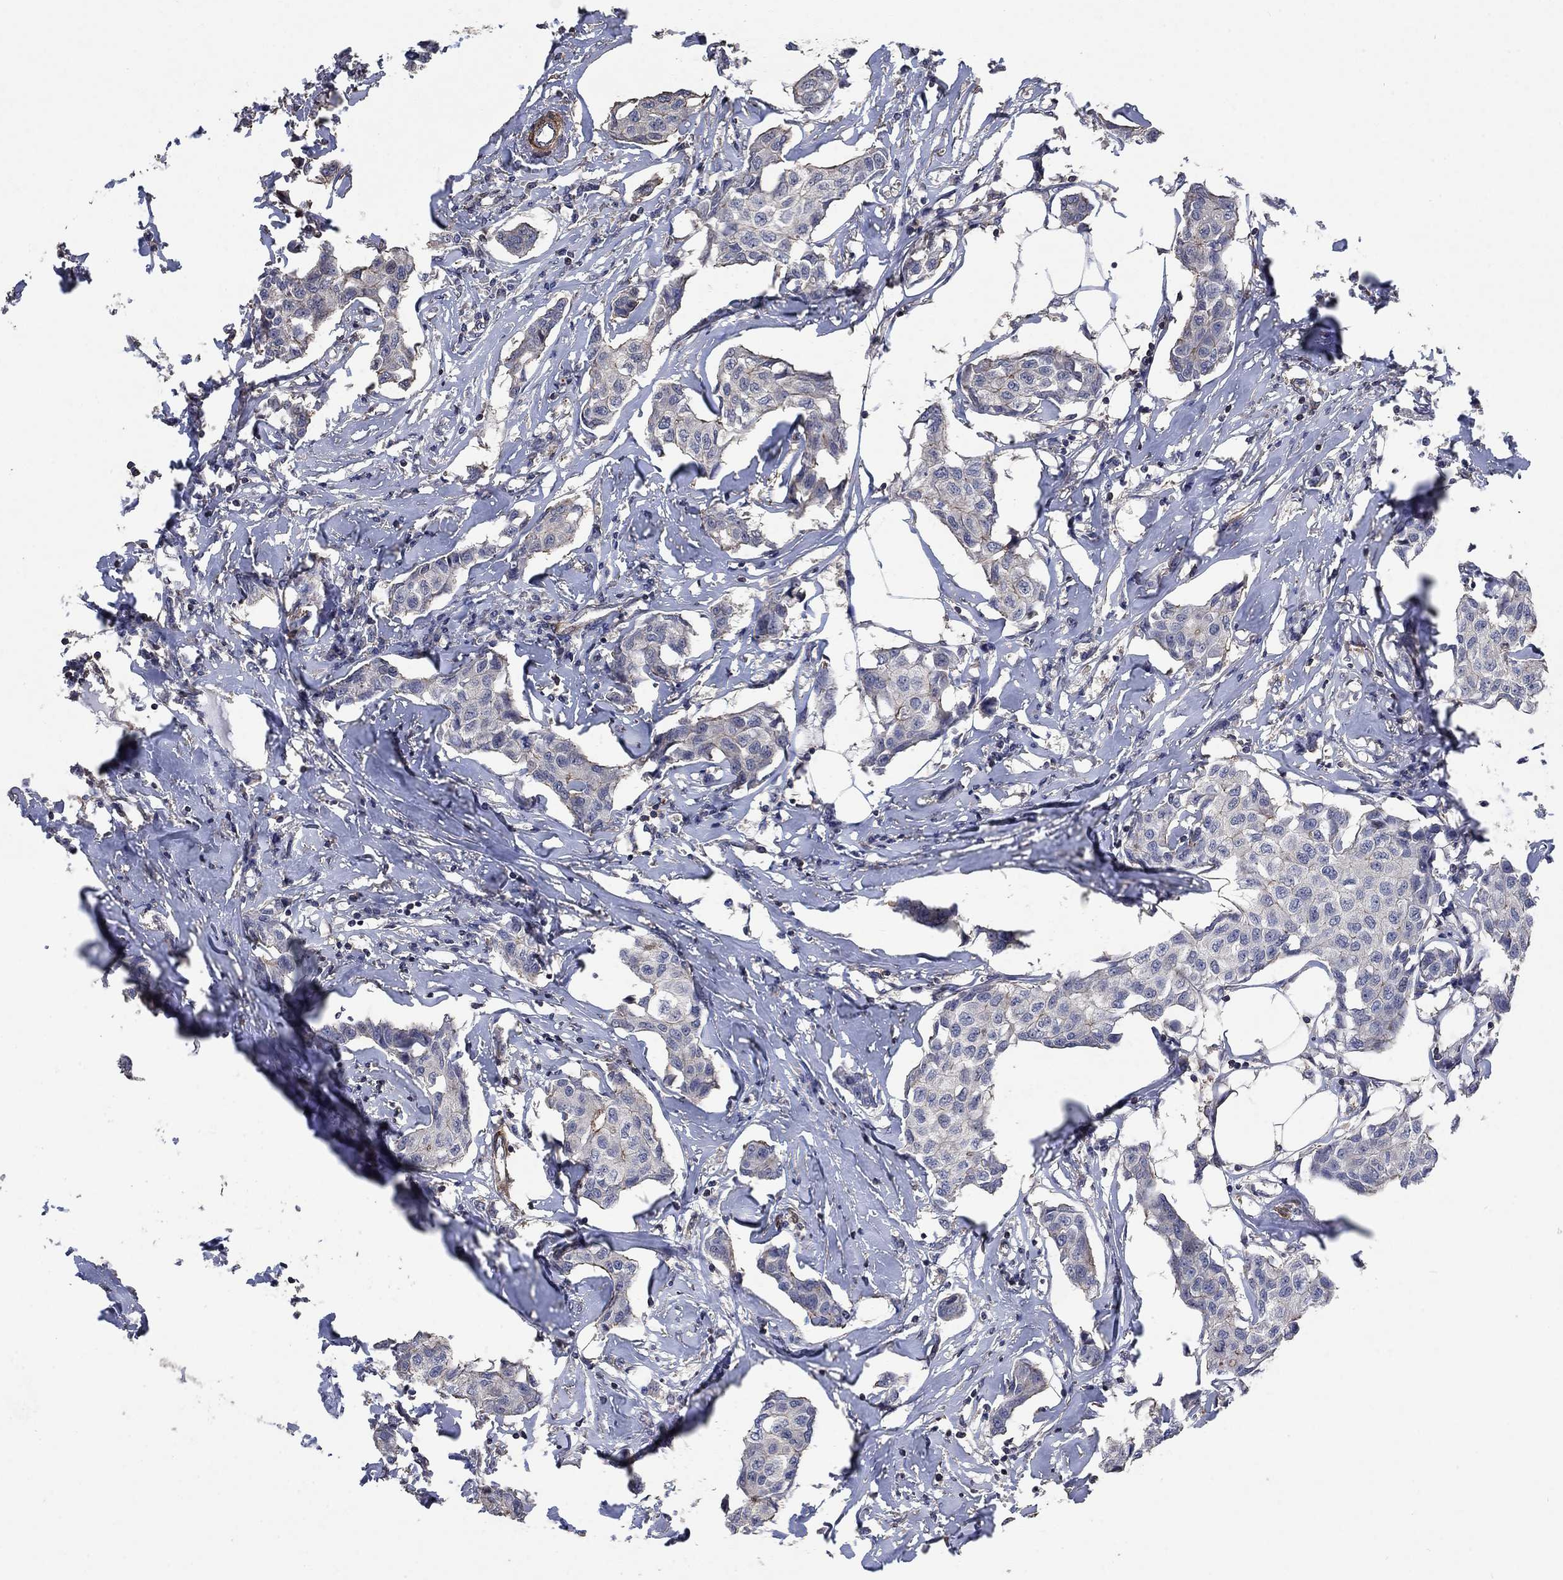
{"staining": {"intensity": "negative", "quantity": "none", "location": "none"}, "tissue": "breast cancer", "cell_type": "Tumor cells", "image_type": "cancer", "snomed": [{"axis": "morphology", "description": "Duct carcinoma"}, {"axis": "topography", "description": "Breast"}], "caption": "Immunohistochemistry (IHC) image of breast cancer (infiltrating ductal carcinoma) stained for a protein (brown), which exhibits no staining in tumor cells.", "gene": "PDE3A", "patient": {"sex": "female", "age": 80}}